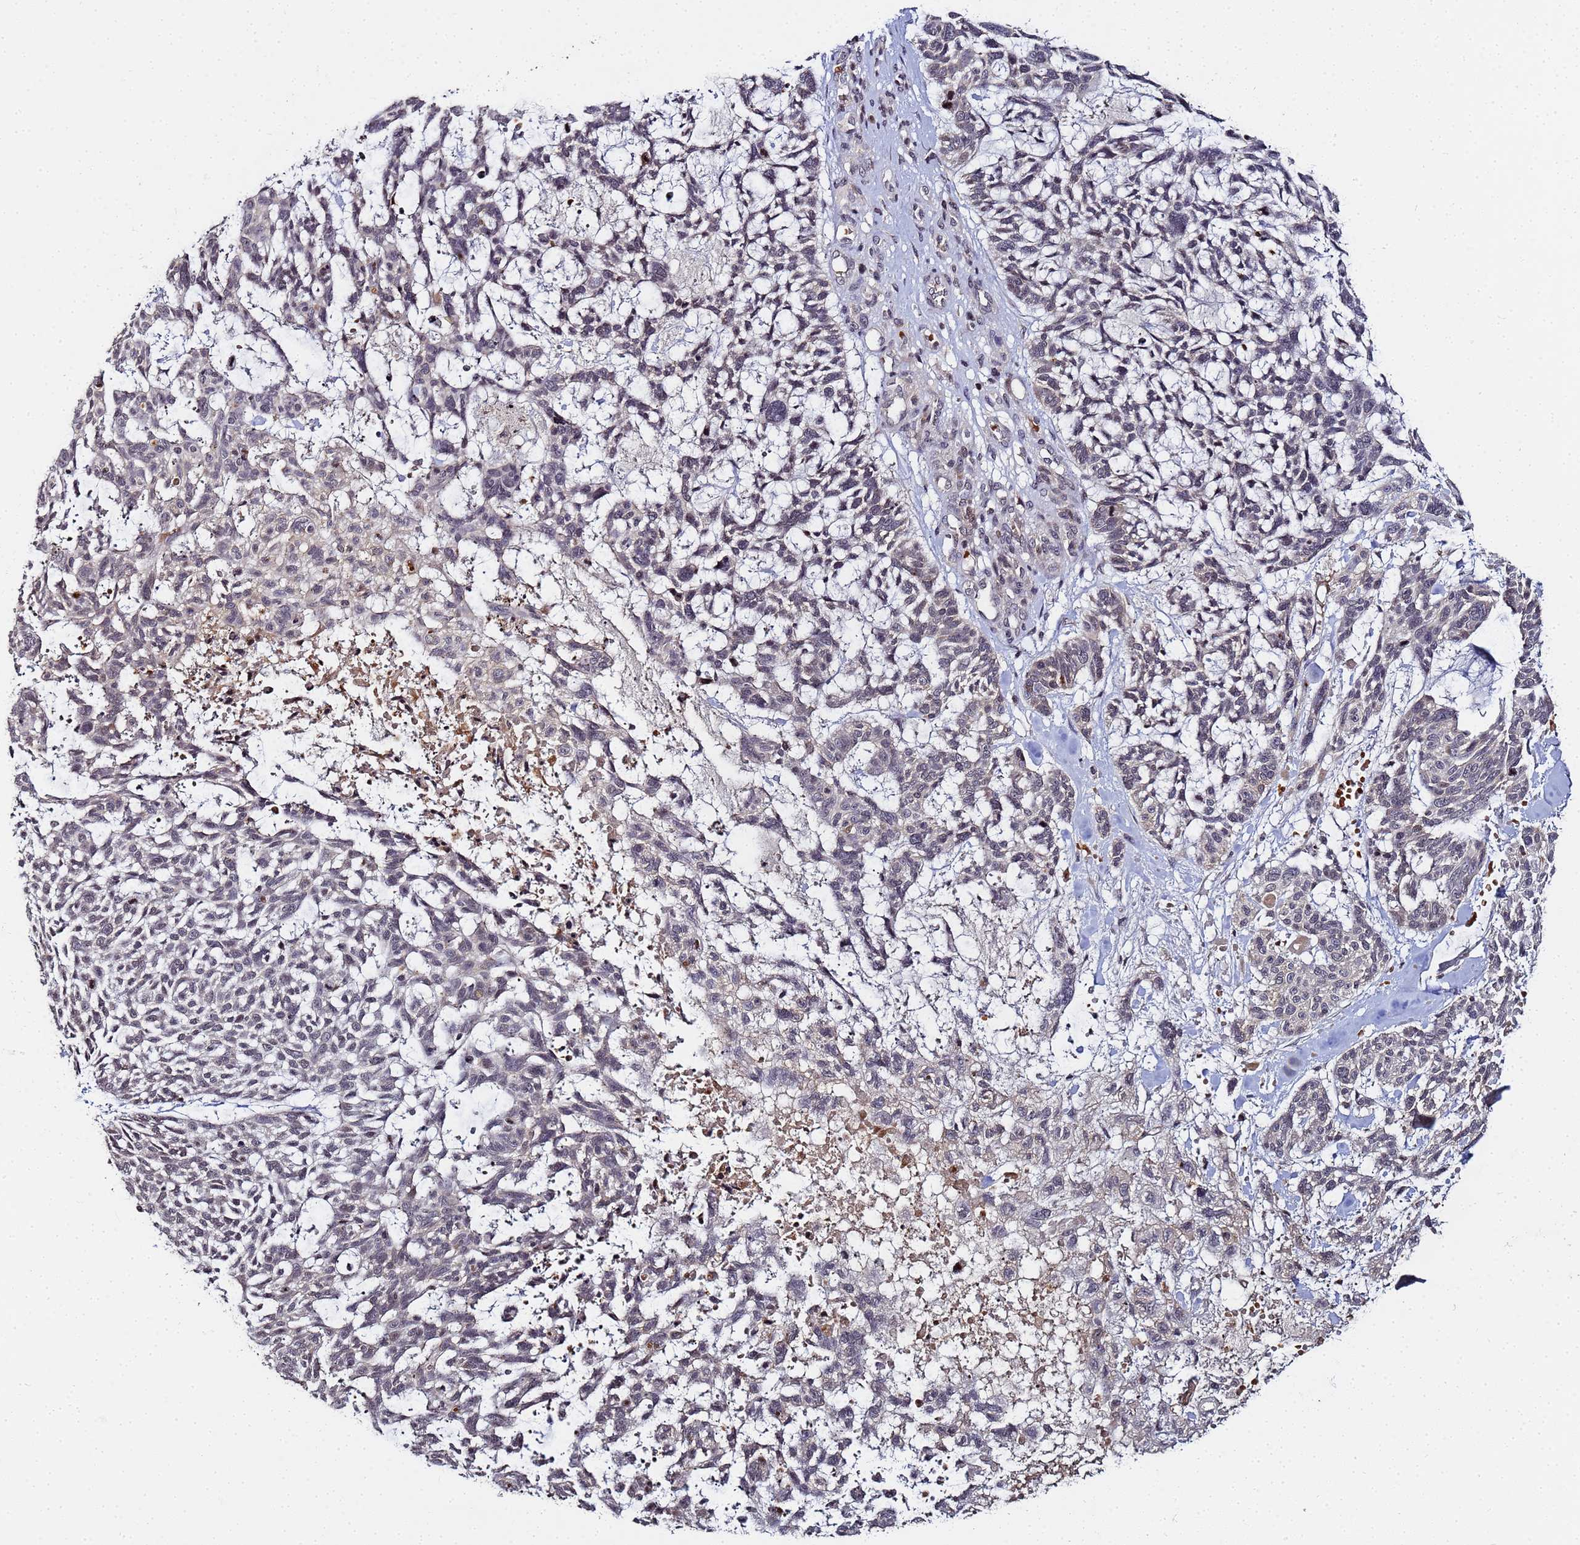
{"staining": {"intensity": "negative", "quantity": "none", "location": "none"}, "tissue": "skin cancer", "cell_type": "Tumor cells", "image_type": "cancer", "snomed": [{"axis": "morphology", "description": "Basal cell carcinoma"}, {"axis": "topography", "description": "Skin"}], "caption": "An IHC micrograph of basal cell carcinoma (skin) is shown. There is no staining in tumor cells of basal cell carcinoma (skin).", "gene": "FZD4", "patient": {"sex": "male", "age": 88}}